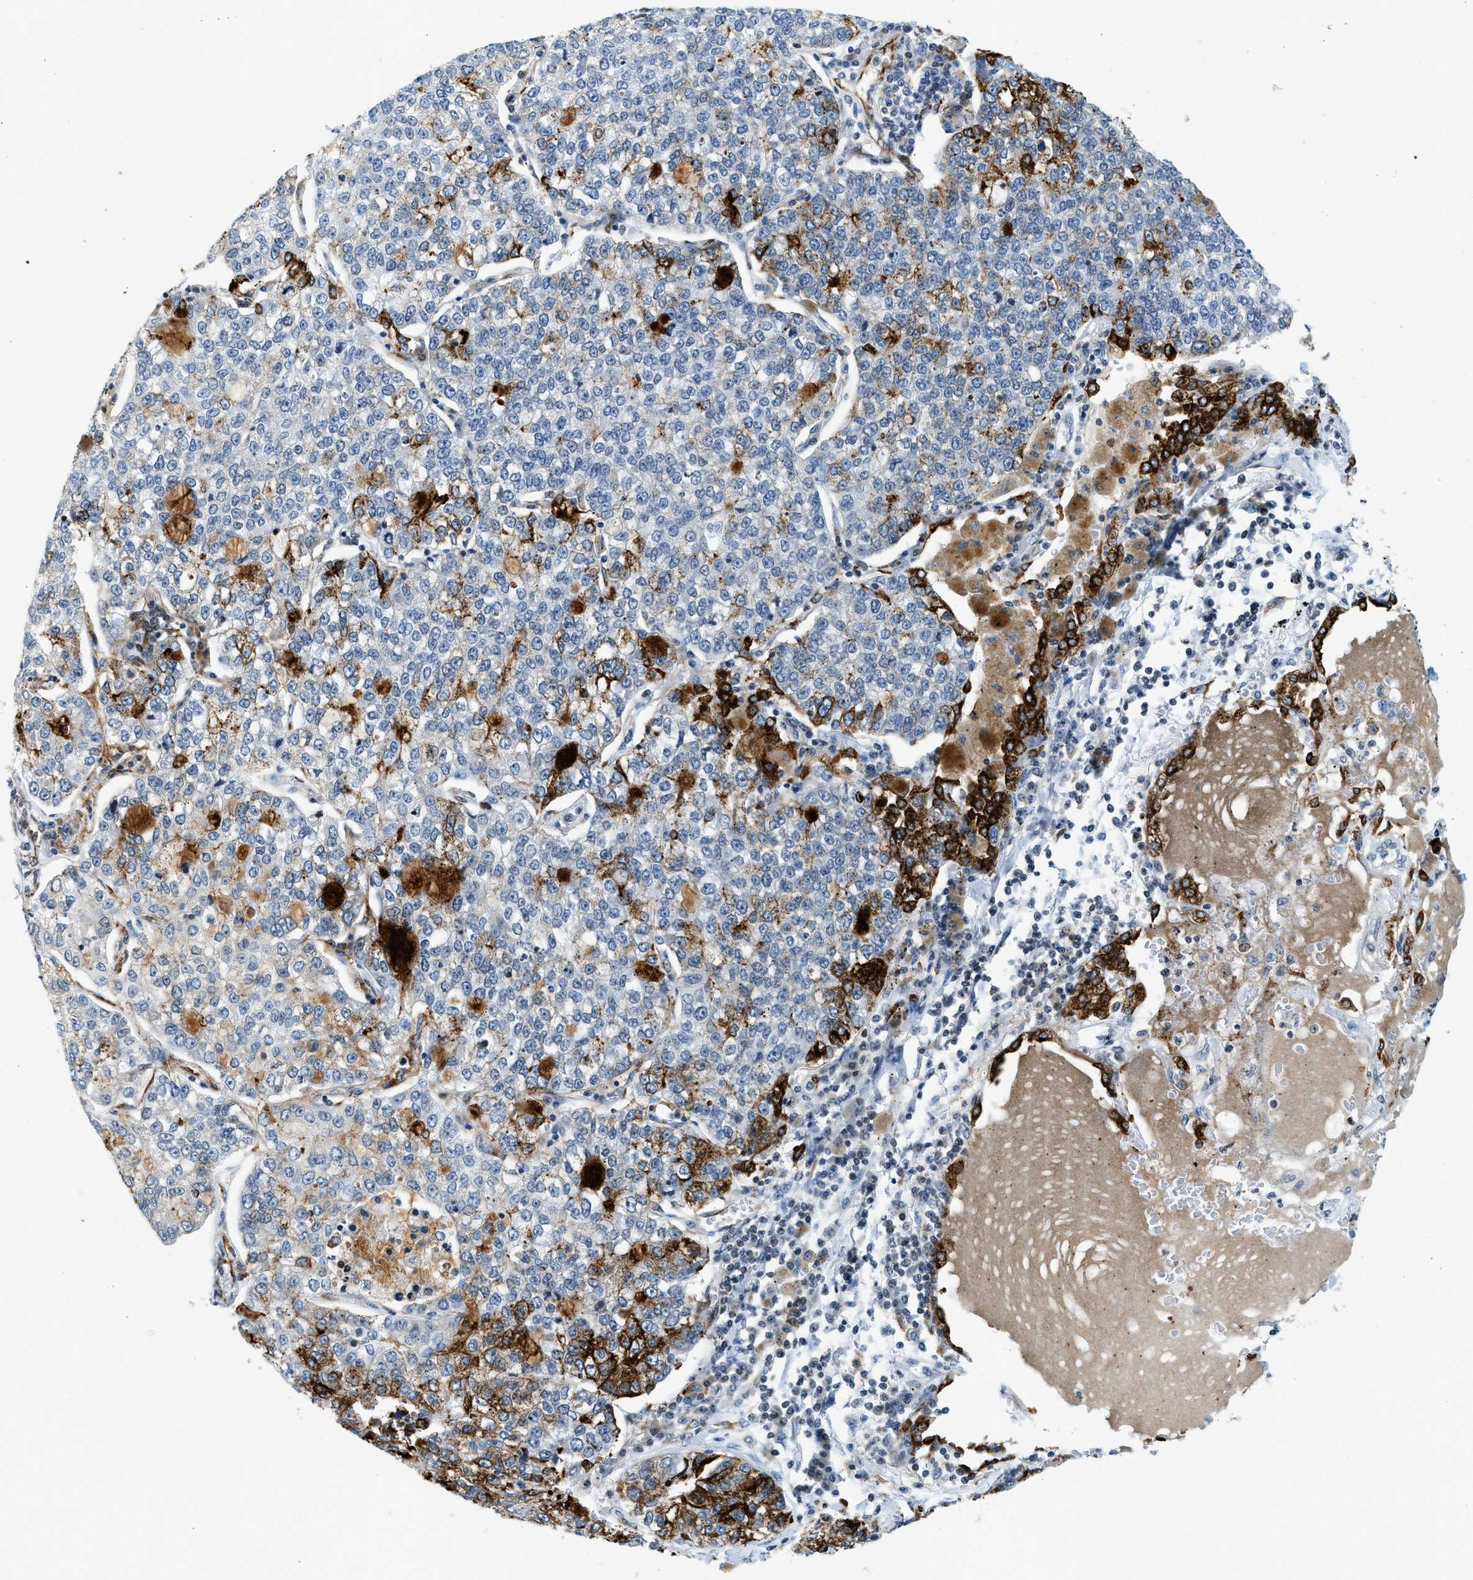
{"staining": {"intensity": "negative", "quantity": "none", "location": "none"}, "tissue": "lung cancer", "cell_type": "Tumor cells", "image_type": "cancer", "snomed": [{"axis": "morphology", "description": "Adenocarcinoma, NOS"}, {"axis": "topography", "description": "Lung"}], "caption": "The image exhibits no staining of tumor cells in adenocarcinoma (lung). The staining is performed using DAB brown chromogen with nuclei counter-stained in using hematoxylin.", "gene": "UVRAG", "patient": {"sex": "male", "age": 49}}